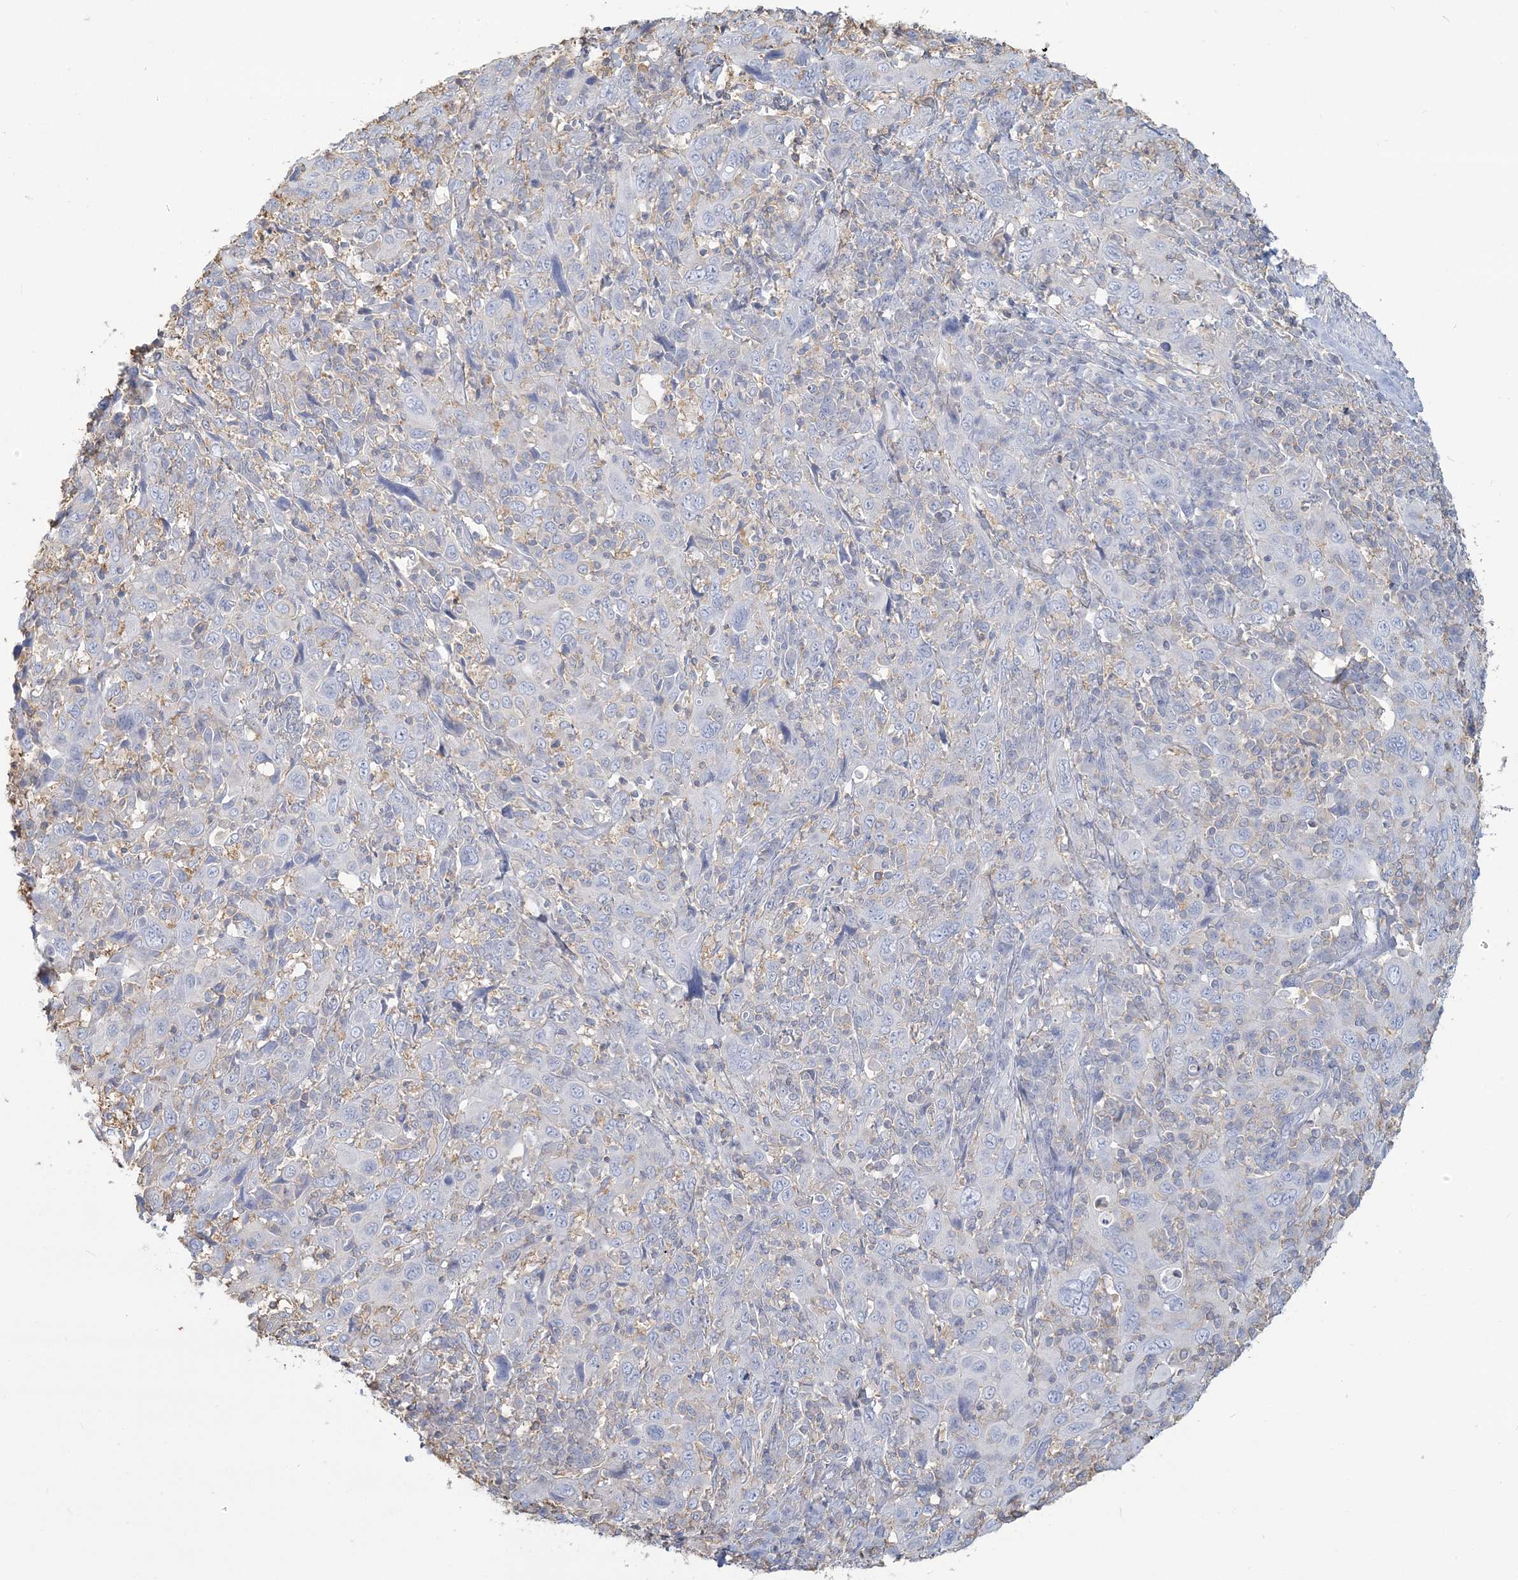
{"staining": {"intensity": "negative", "quantity": "none", "location": "none"}, "tissue": "cervical cancer", "cell_type": "Tumor cells", "image_type": "cancer", "snomed": [{"axis": "morphology", "description": "Squamous cell carcinoma, NOS"}, {"axis": "topography", "description": "Cervix"}], "caption": "Histopathology image shows no significant protein expression in tumor cells of squamous cell carcinoma (cervical). (Brightfield microscopy of DAB immunohistochemistry at high magnification).", "gene": "ANKS1A", "patient": {"sex": "female", "age": 46}}